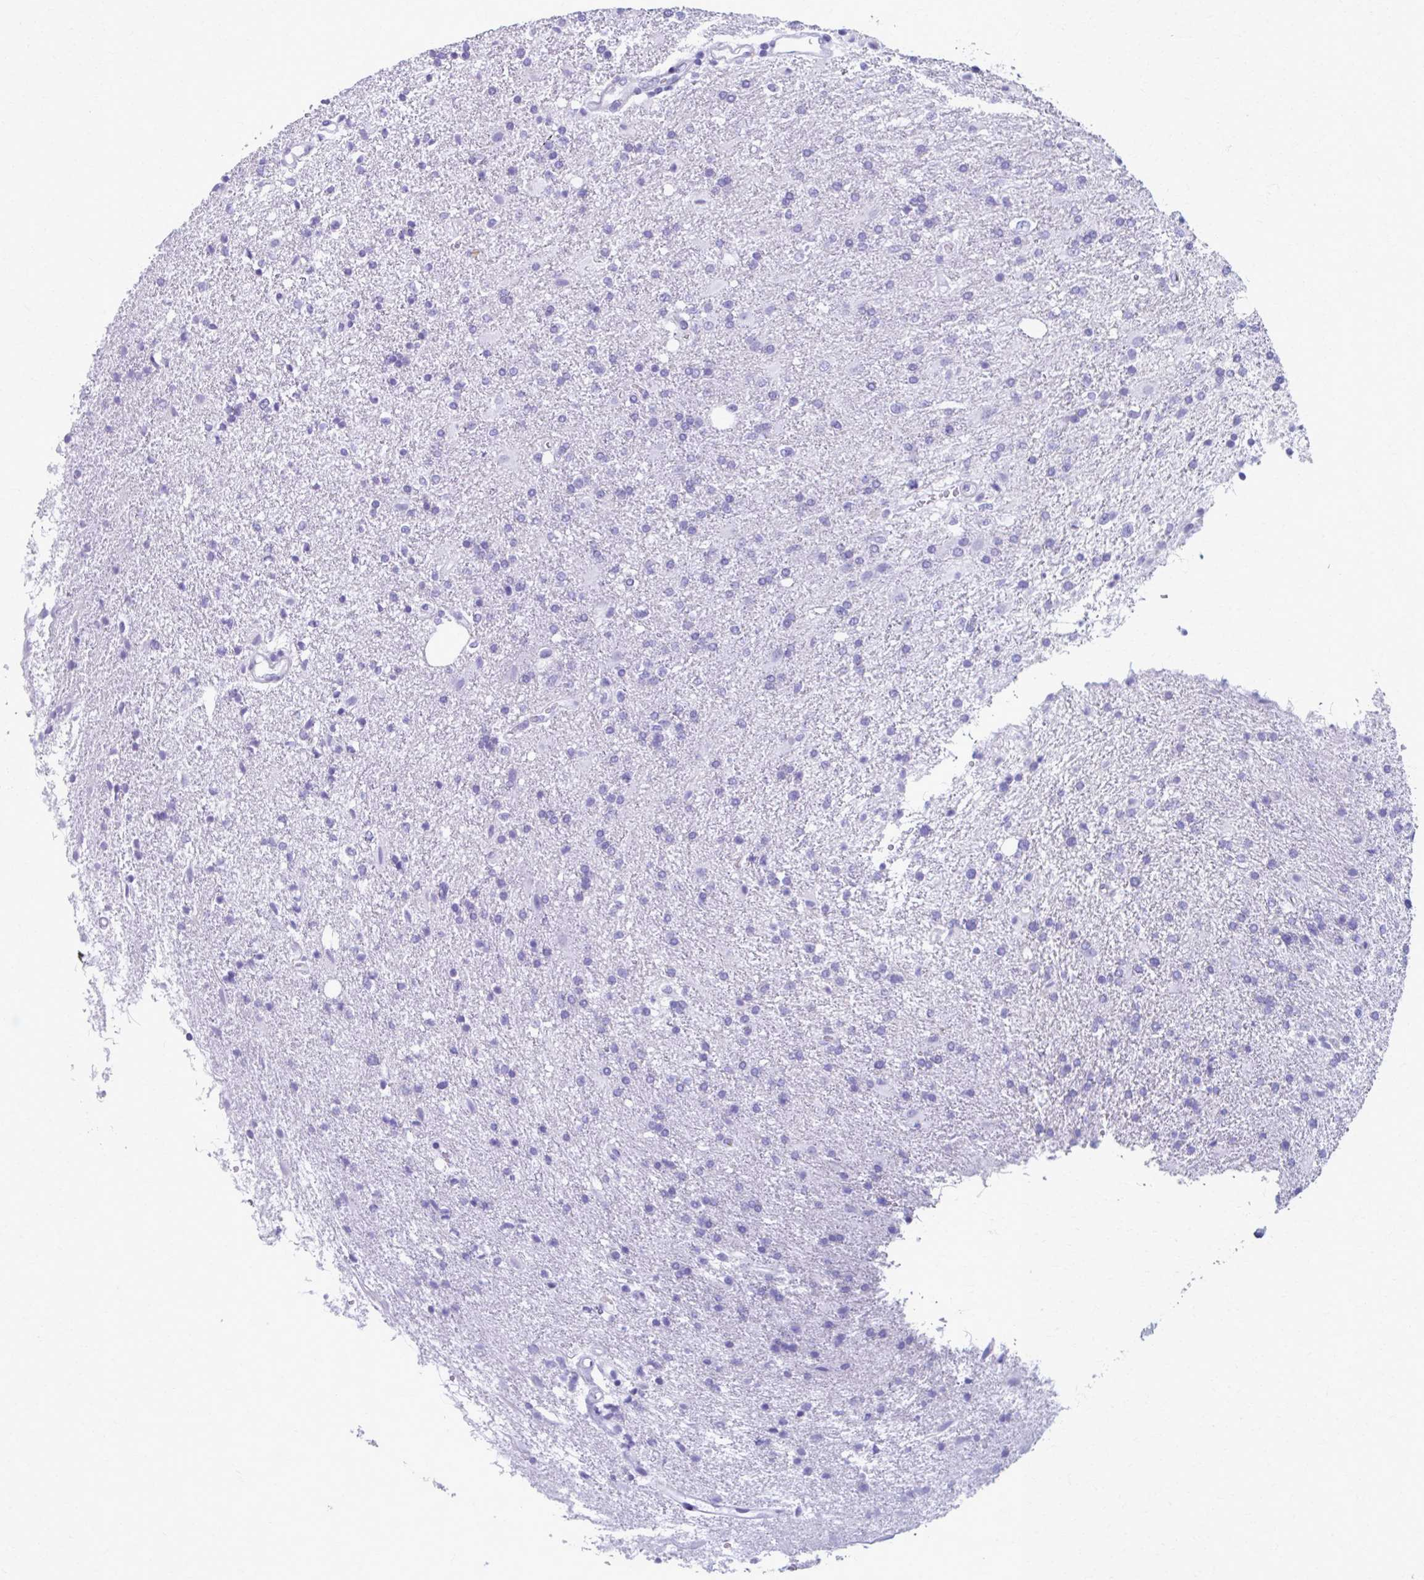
{"staining": {"intensity": "negative", "quantity": "none", "location": "none"}, "tissue": "glioma", "cell_type": "Tumor cells", "image_type": "cancer", "snomed": [{"axis": "morphology", "description": "Glioma, malignant, High grade"}, {"axis": "topography", "description": "Brain"}], "caption": "DAB immunohistochemical staining of glioma exhibits no significant positivity in tumor cells. The staining is performed using DAB (3,3'-diaminobenzidine) brown chromogen with nuclei counter-stained in using hematoxylin.", "gene": "MPLKIP", "patient": {"sex": "male", "age": 56}}